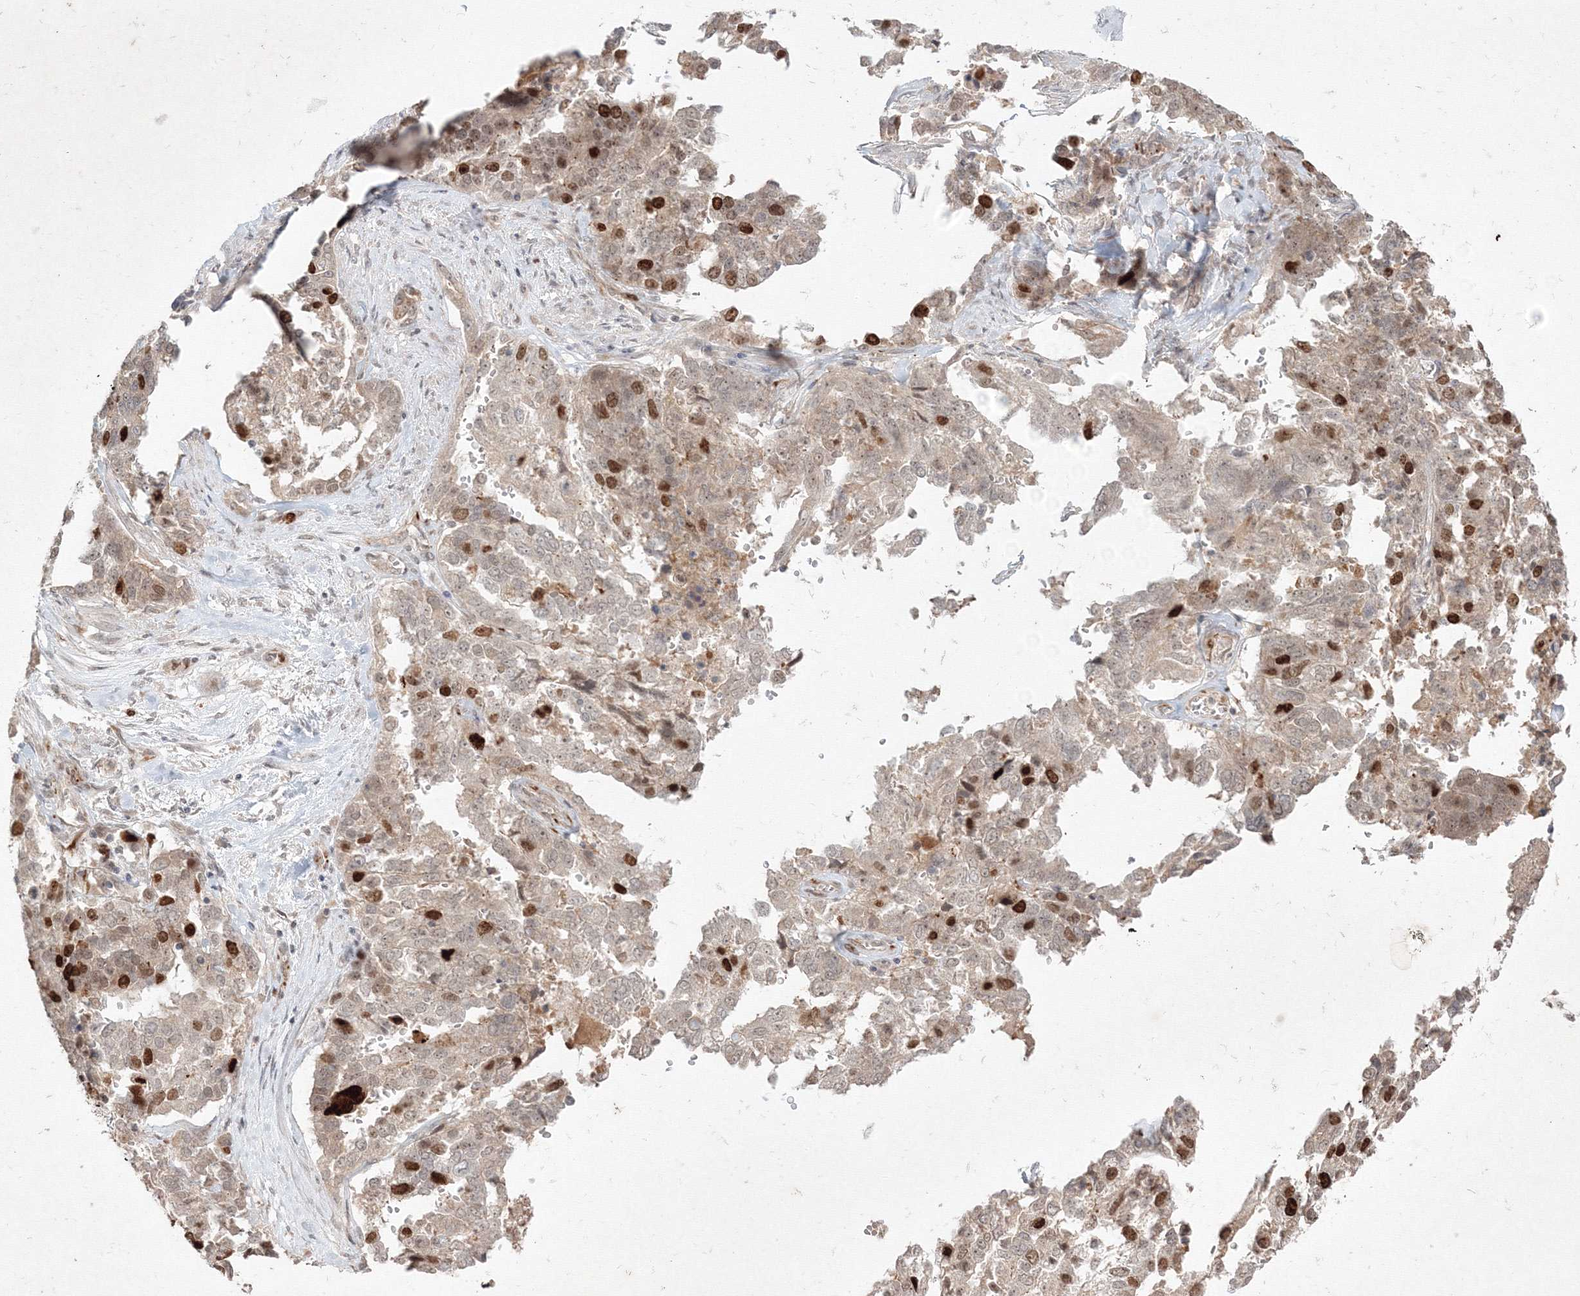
{"staining": {"intensity": "strong", "quantity": "25%-75%", "location": "nuclear"}, "tissue": "ovarian cancer", "cell_type": "Tumor cells", "image_type": "cancer", "snomed": [{"axis": "morphology", "description": "Cystadenocarcinoma, serous, NOS"}, {"axis": "topography", "description": "Ovary"}], "caption": "Immunohistochemistry (IHC) image of ovarian cancer (serous cystadenocarcinoma) stained for a protein (brown), which demonstrates high levels of strong nuclear expression in approximately 25%-75% of tumor cells.", "gene": "KIF20A", "patient": {"sex": "female", "age": 44}}